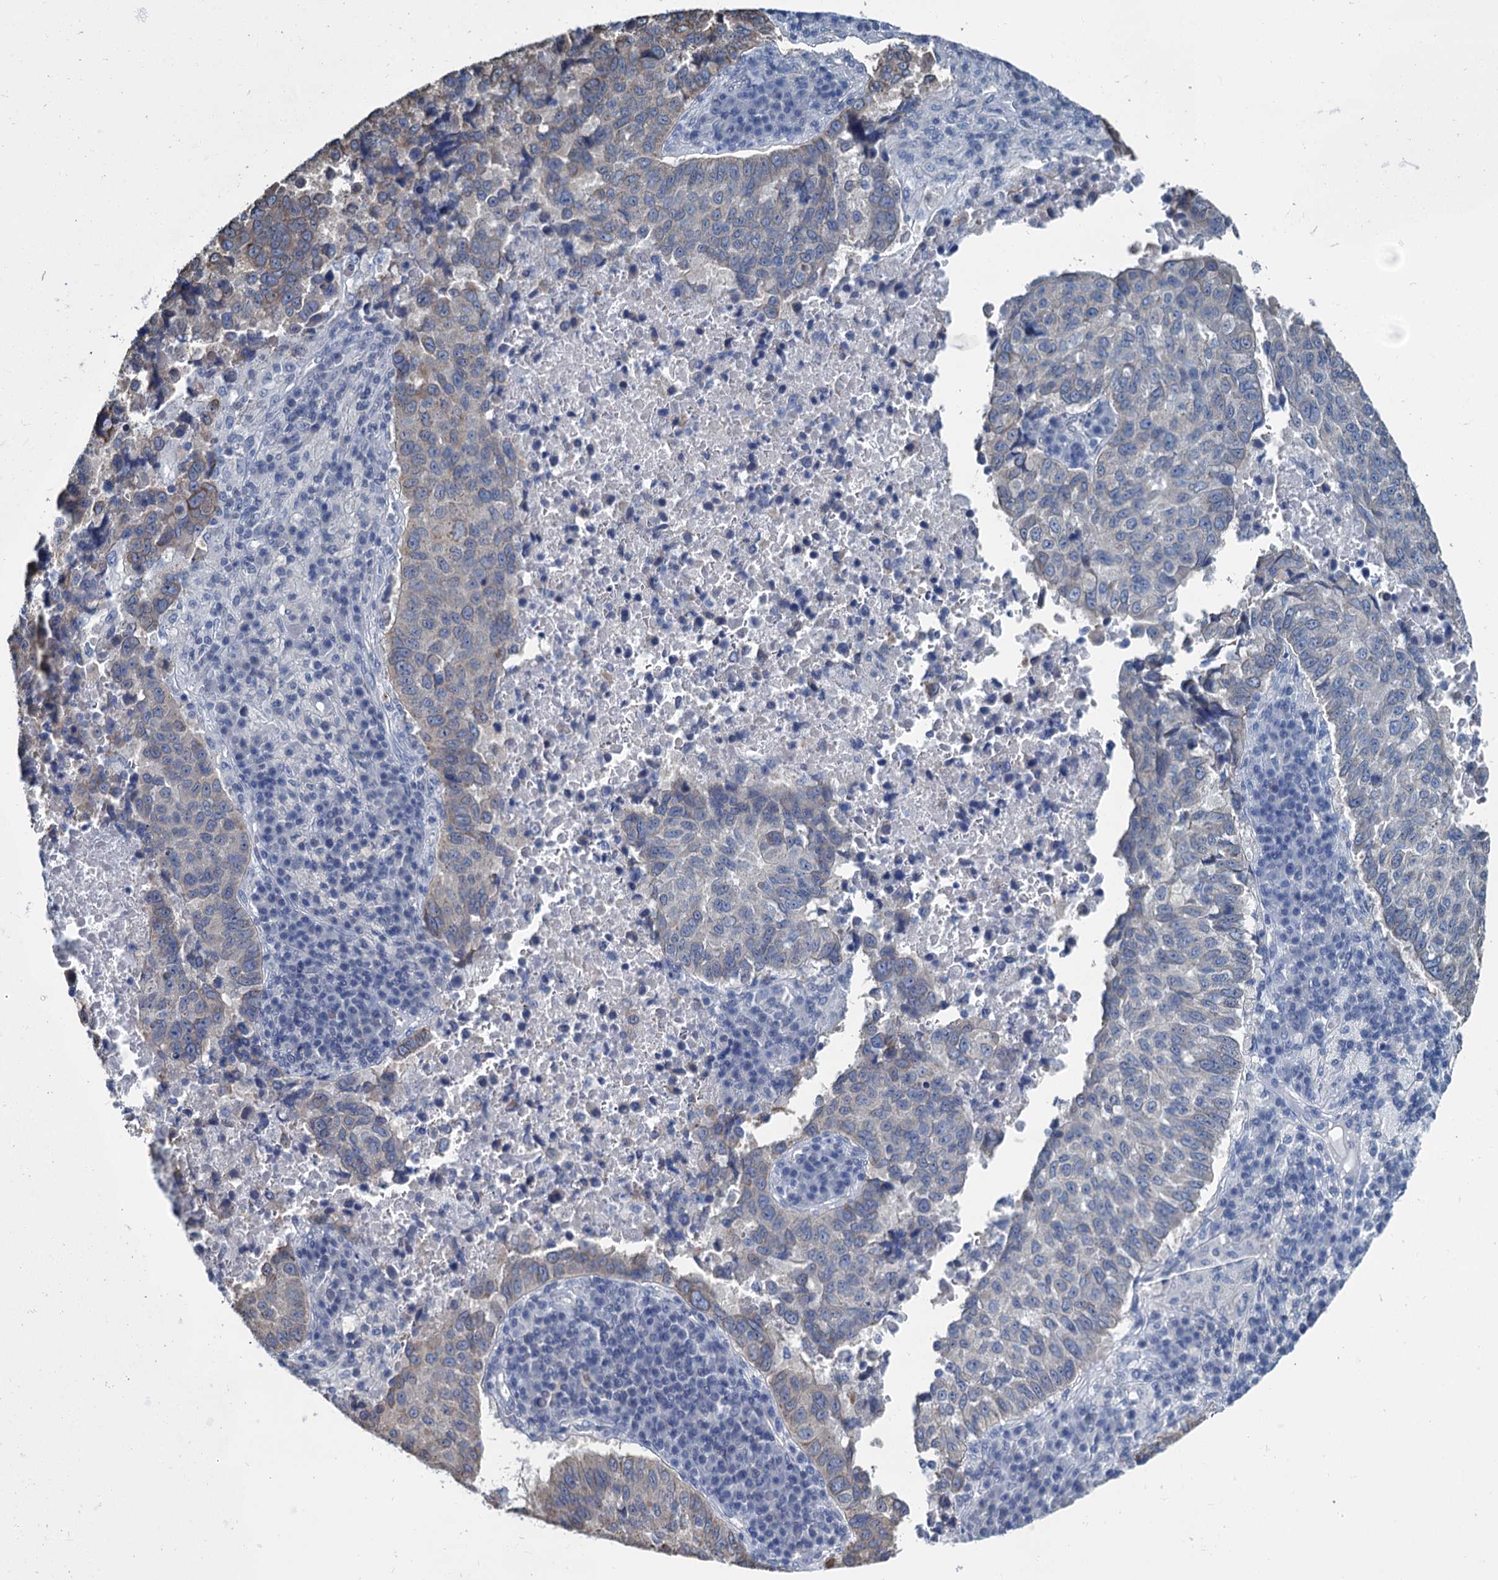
{"staining": {"intensity": "weak", "quantity": "<25%", "location": "cytoplasmic/membranous"}, "tissue": "lung cancer", "cell_type": "Tumor cells", "image_type": "cancer", "snomed": [{"axis": "morphology", "description": "Squamous cell carcinoma, NOS"}, {"axis": "topography", "description": "Lung"}], "caption": "IHC of human lung cancer (squamous cell carcinoma) demonstrates no staining in tumor cells.", "gene": "MIOX", "patient": {"sex": "male", "age": 73}}